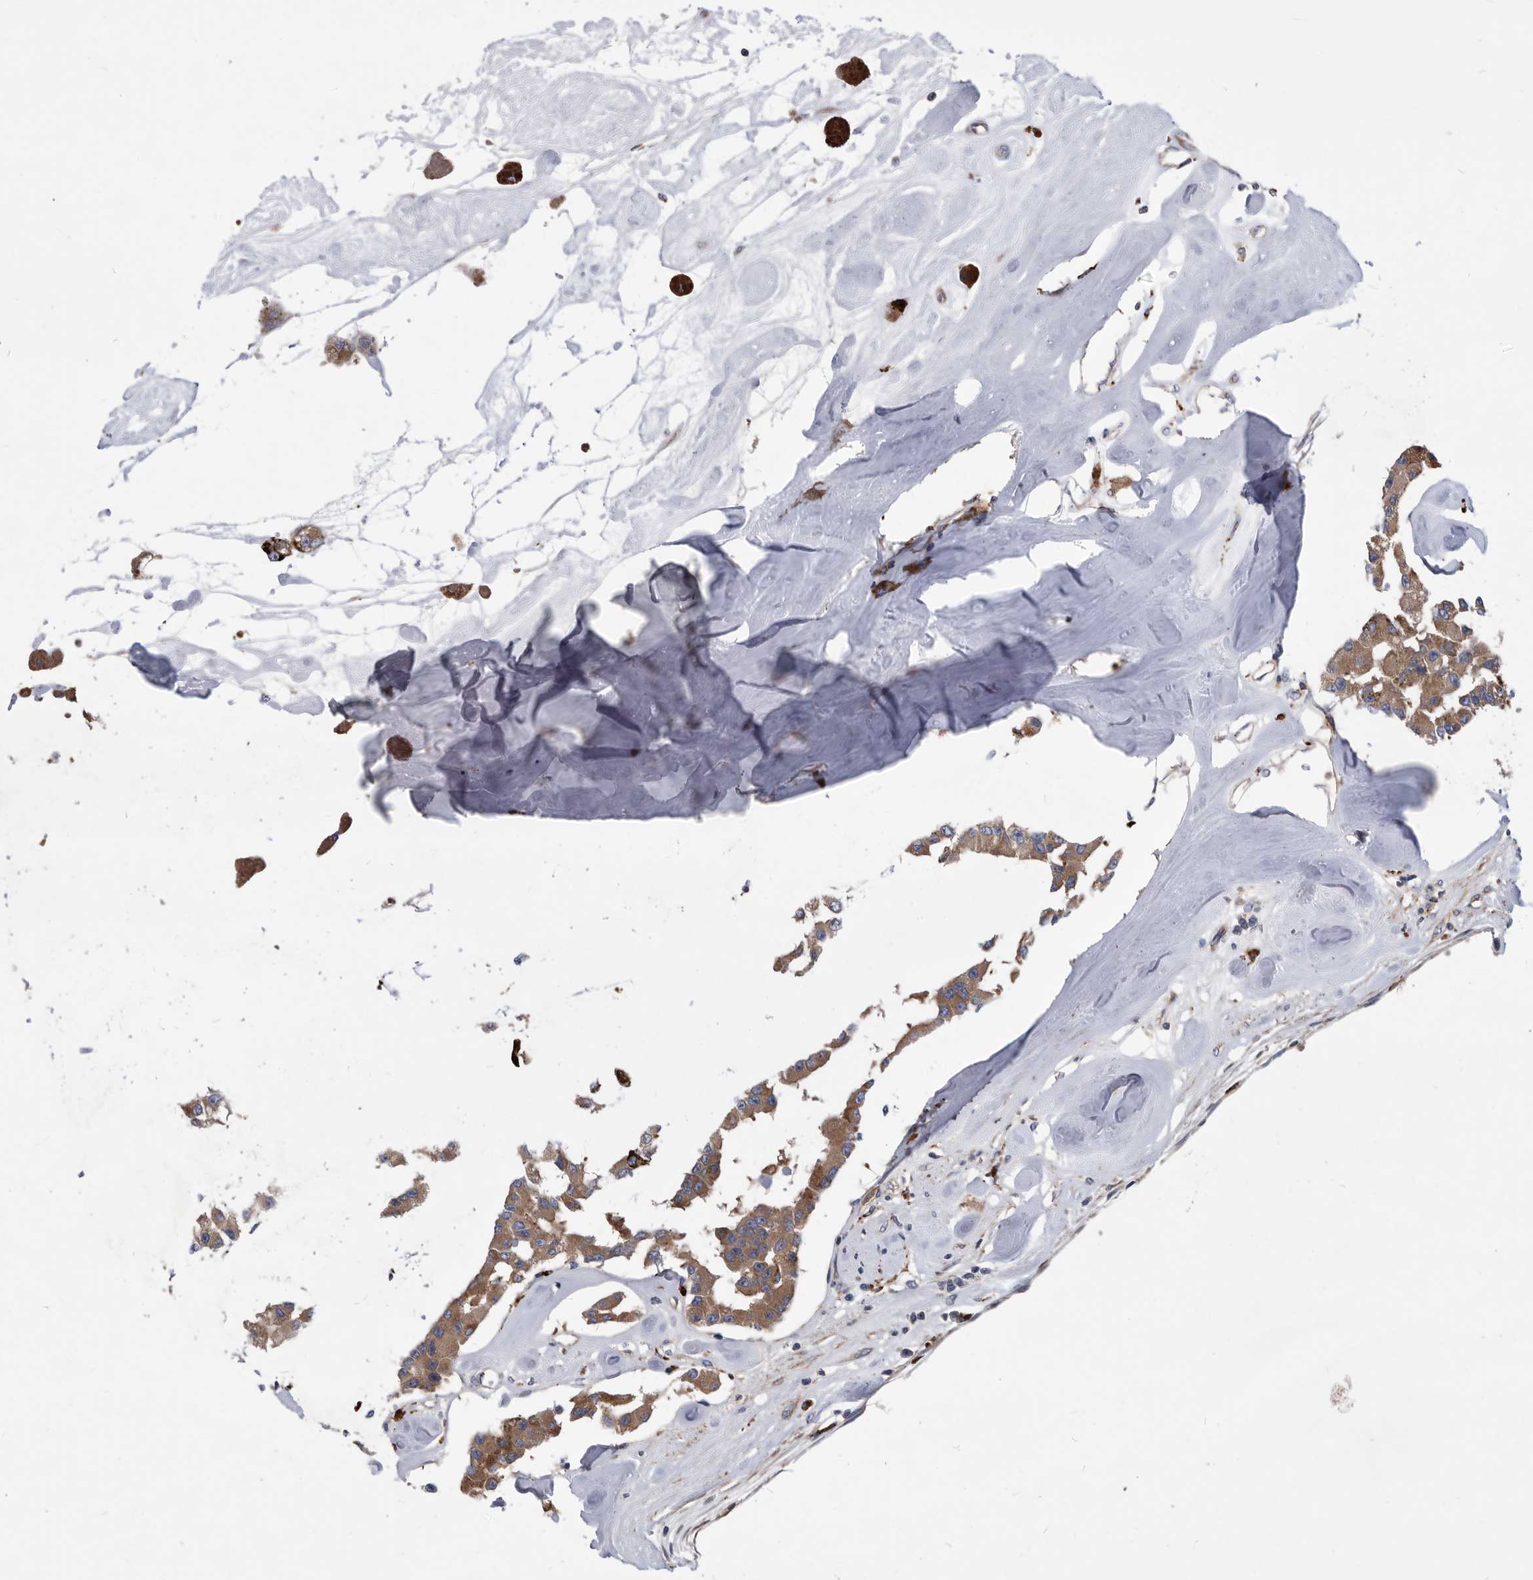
{"staining": {"intensity": "moderate", "quantity": ">75%", "location": "cytoplasmic/membranous"}, "tissue": "carcinoid", "cell_type": "Tumor cells", "image_type": "cancer", "snomed": [{"axis": "morphology", "description": "Carcinoid, malignant, NOS"}, {"axis": "topography", "description": "Pancreas"}], "caption": "Carcinoid (malignant) stained for a protein shows moderate cytoplasmic/membranous positivity in tumor cells.", "gene": "BAIAP3", "patient": {"sex": "male", "age": 41}}